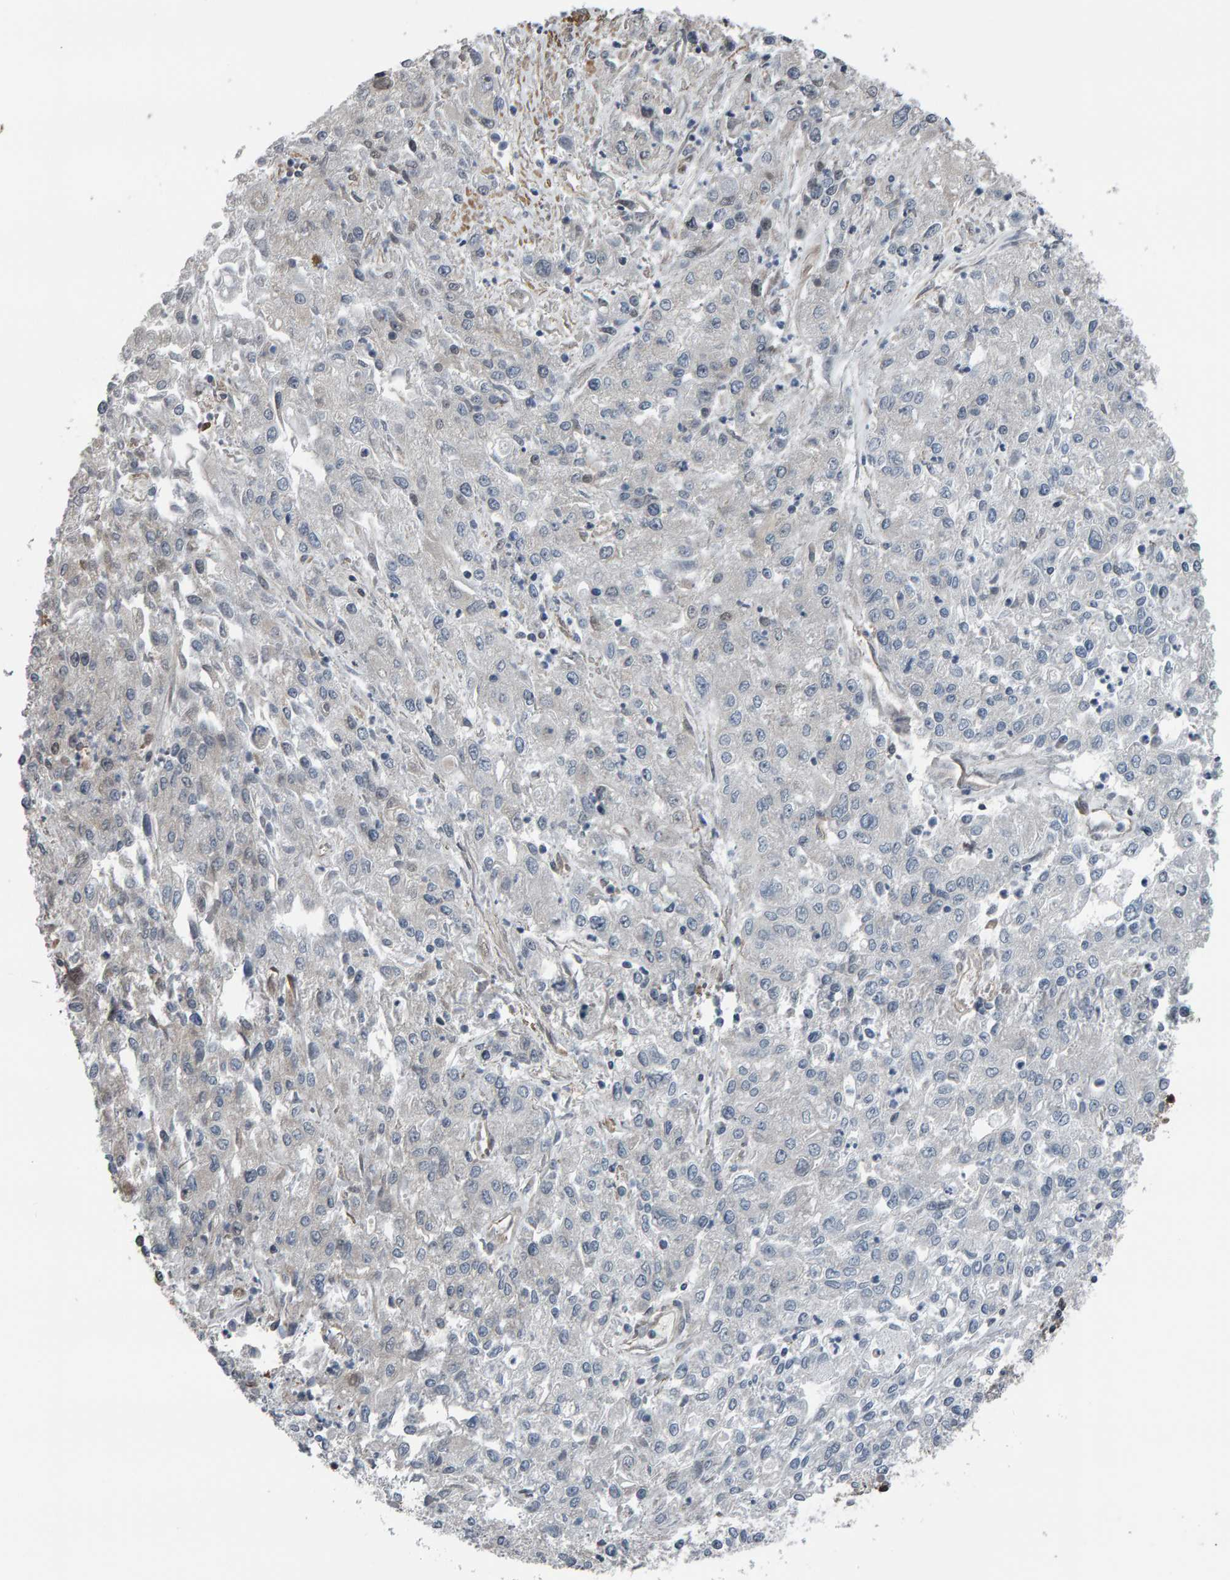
{"staining": {"intensity": "negative", "quantity": "none", "location": "none"}, "tissue": "endometrial cancer", "cell_type": "Tumor cells", "image_type": "cancer", "snomed": [{"axis": "morphology", "description": "Adenocarcinoma, NOS"}, {"axis": "topography", "description": "Endometrium"}], "caption": "An image of human endometrial adenocarcinoma is negative for staining in tumor cells.", "gene": "COASY", "patient": {"sex": "female", "age": 49}}